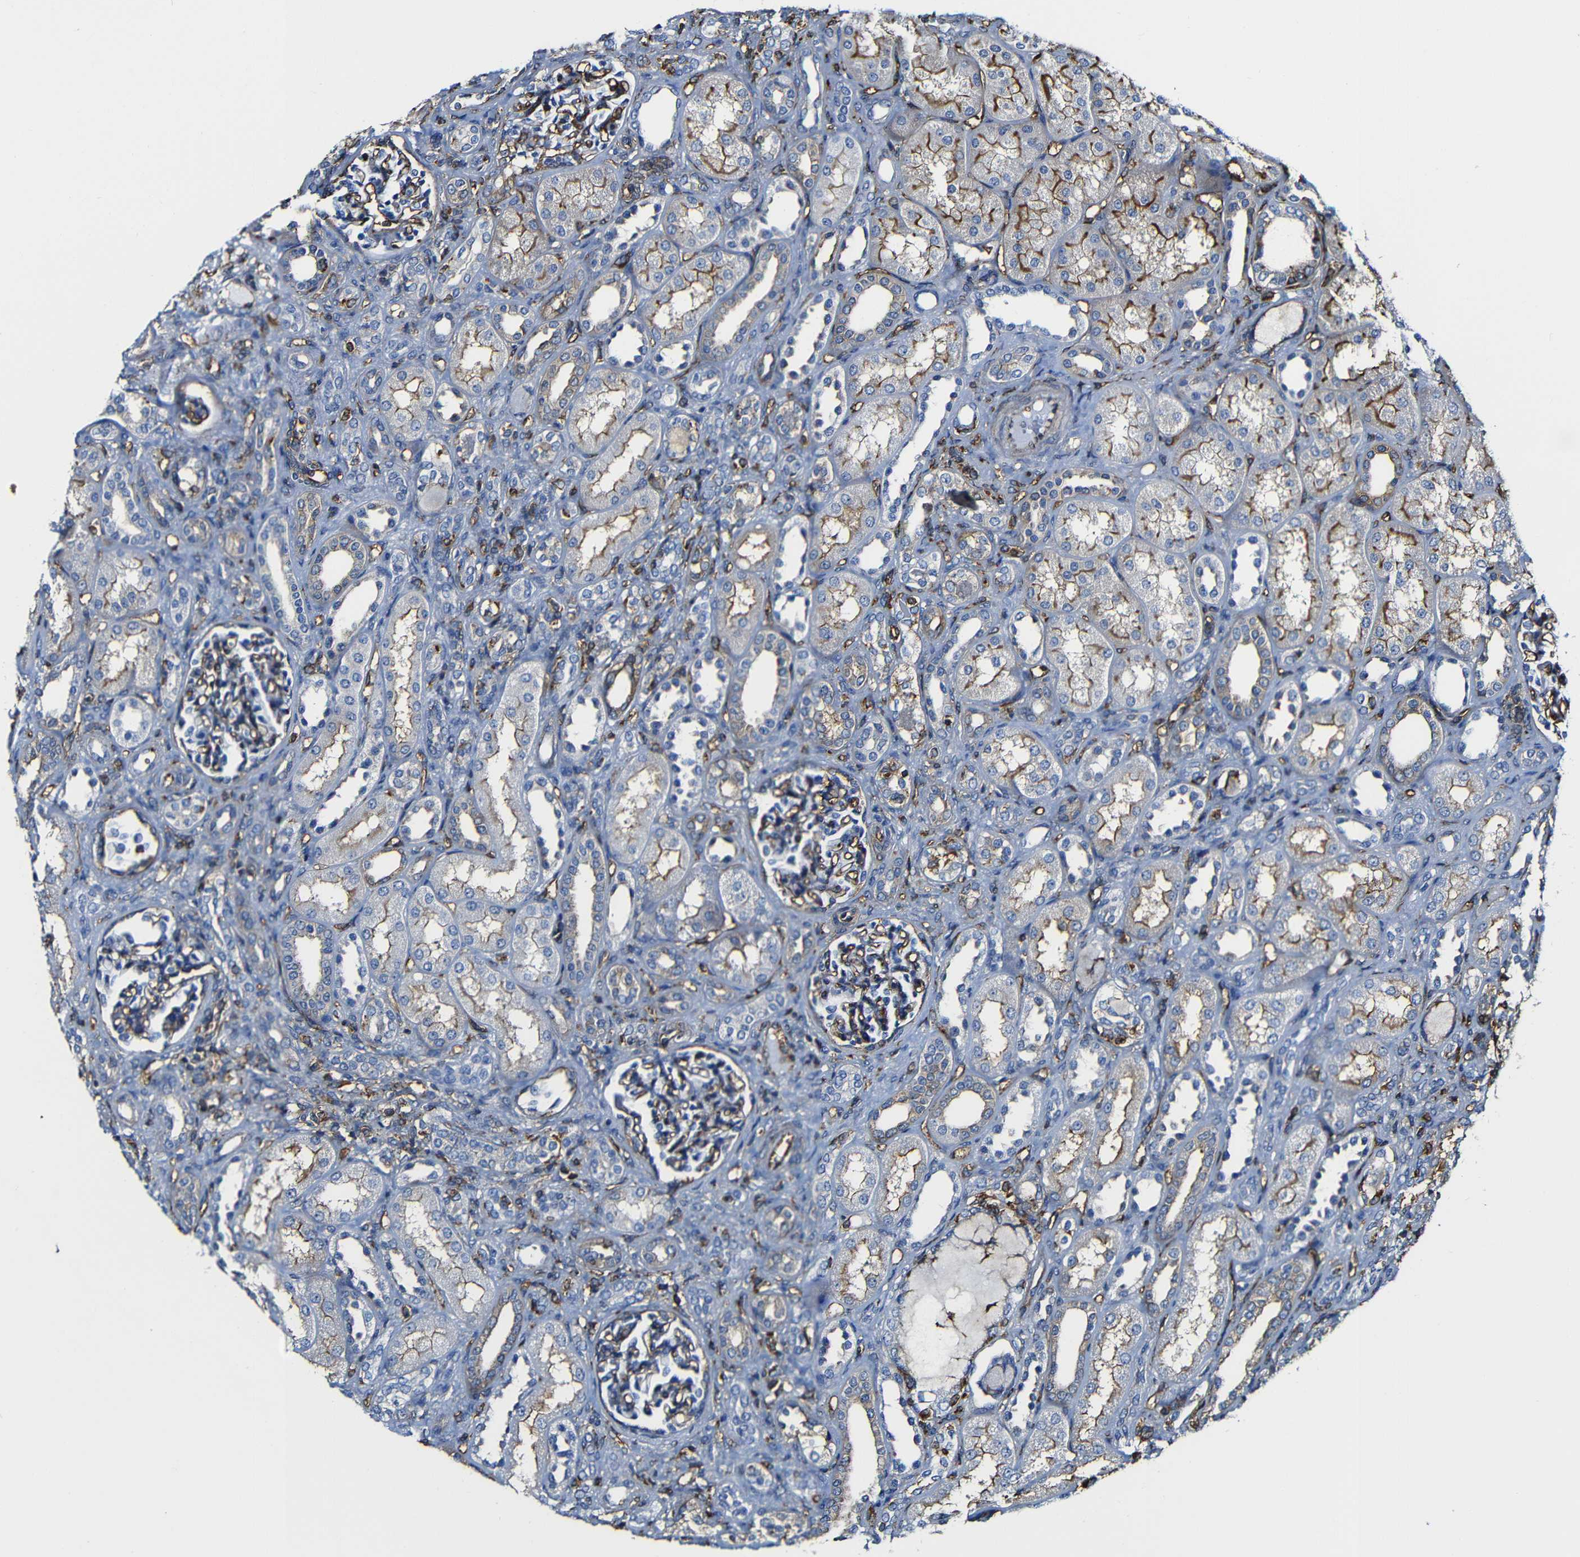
{"staining": {"intensity": "moderate", "quantity": ">75%", "location": "cytoplasmic/membranous"}, "tissue": "kidney", "cell_type": "Cells in glomeruli", "image_type": "normal", "snomed": [{"axis": "morphology", "description": "Normal tissue, NOS"}, {"axis": "topography", "description": "Kidney"}], "caption": "An image of kidney stained for a protein reveals moderate cytoplasmic/membranous brown staining in cells in glomeruli.", "gene": "MSN", "patient": {"sex": "male", "age": 7}}